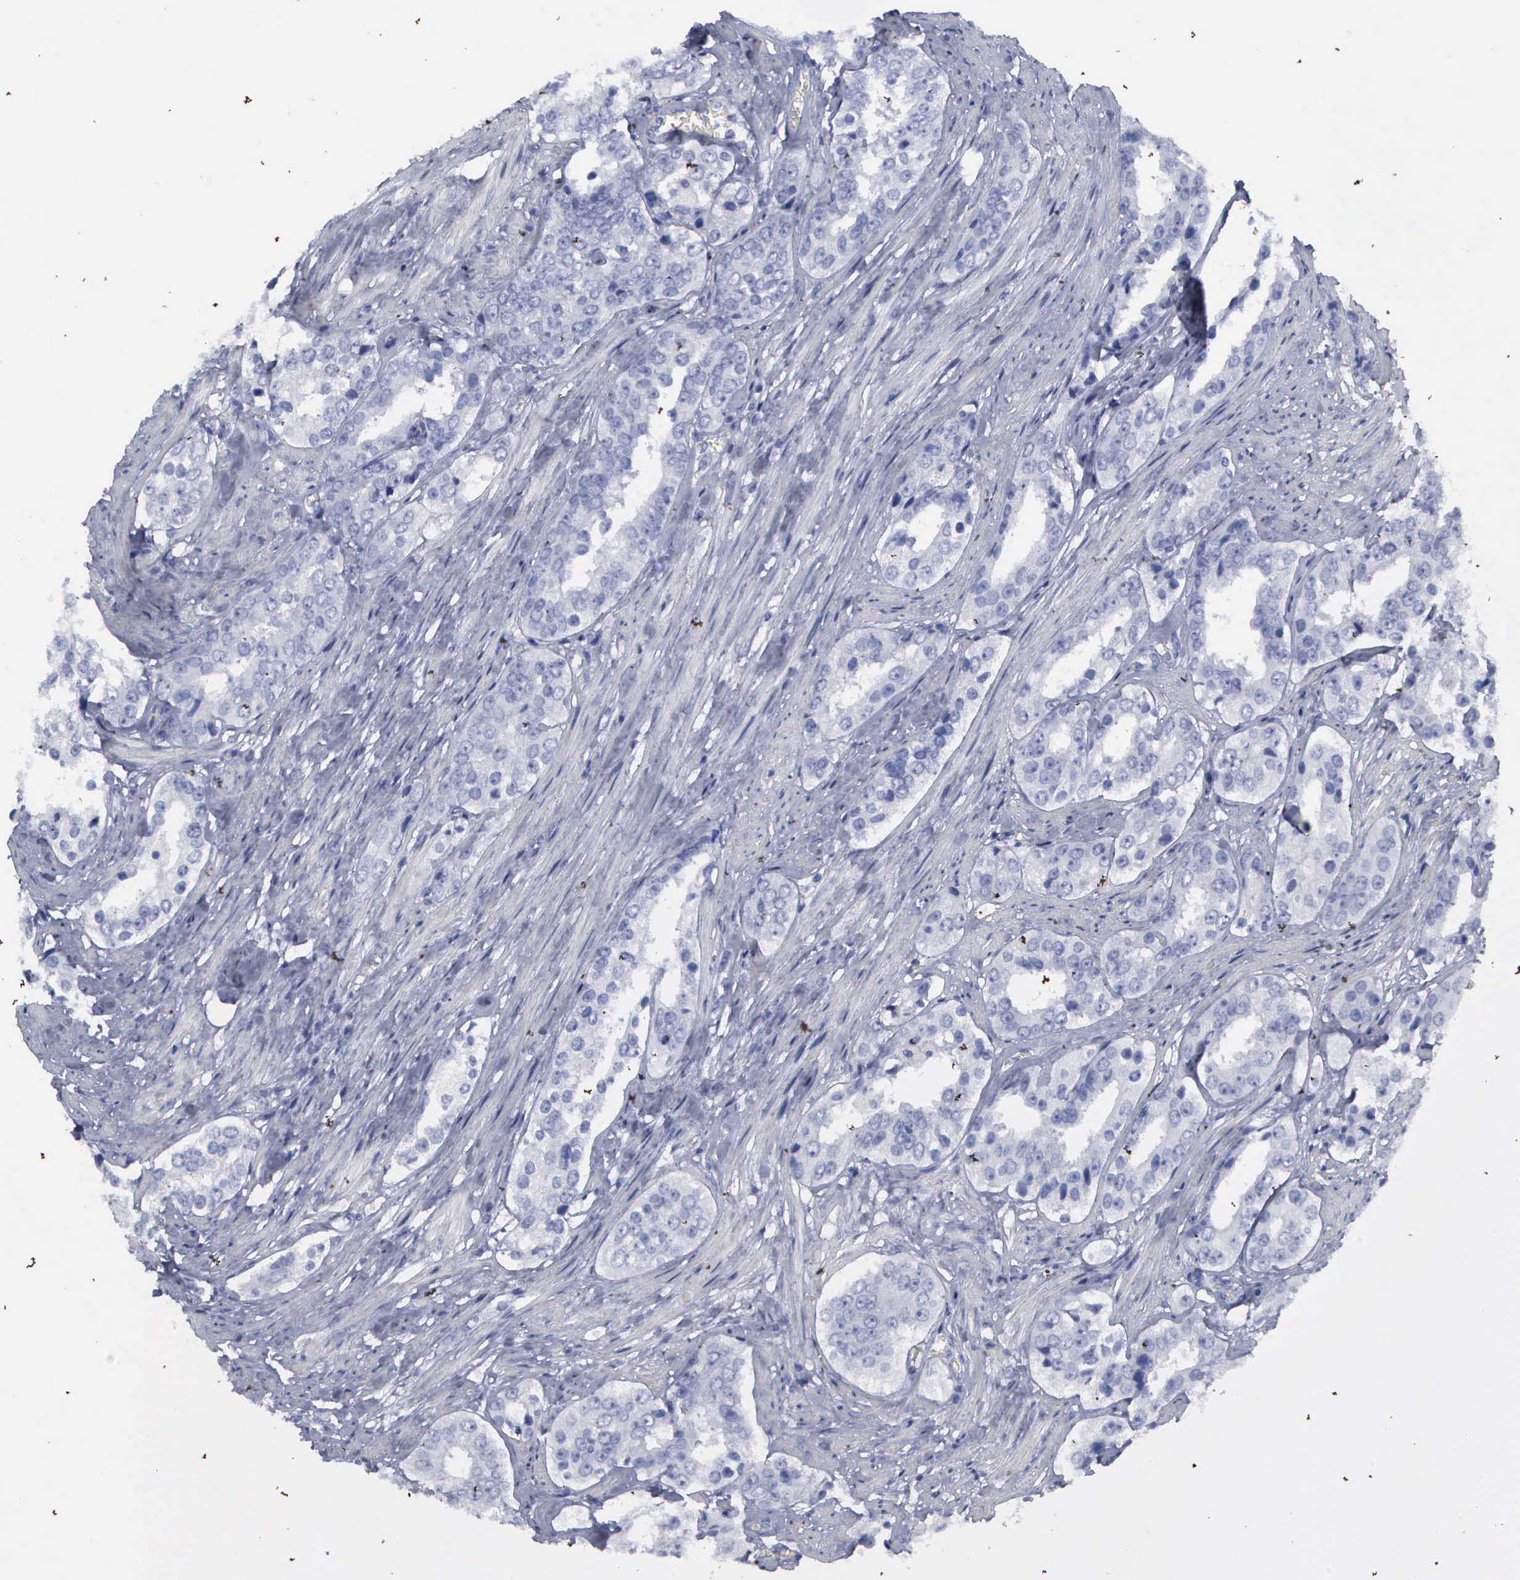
{"staining": {"intensity": "negative", "quantity": "none", "location": "none"}, "tissue": "prostate cancer", "cell_type": "Tumor cells", "image_type": "cancer", "snomed": [{"axis": "morphology", "description": "Adenocarcinoma, Medium grade"}, {"axis": "topography", "description": "Prostate"}], "caption": "Immunohistochemical staining of human adenocarcinoma (medium-grade) (prostate) displays no significant staining in tumor cells.", "gene": "KIAA0586", "patient": {"sex": "male", "age": 73}}